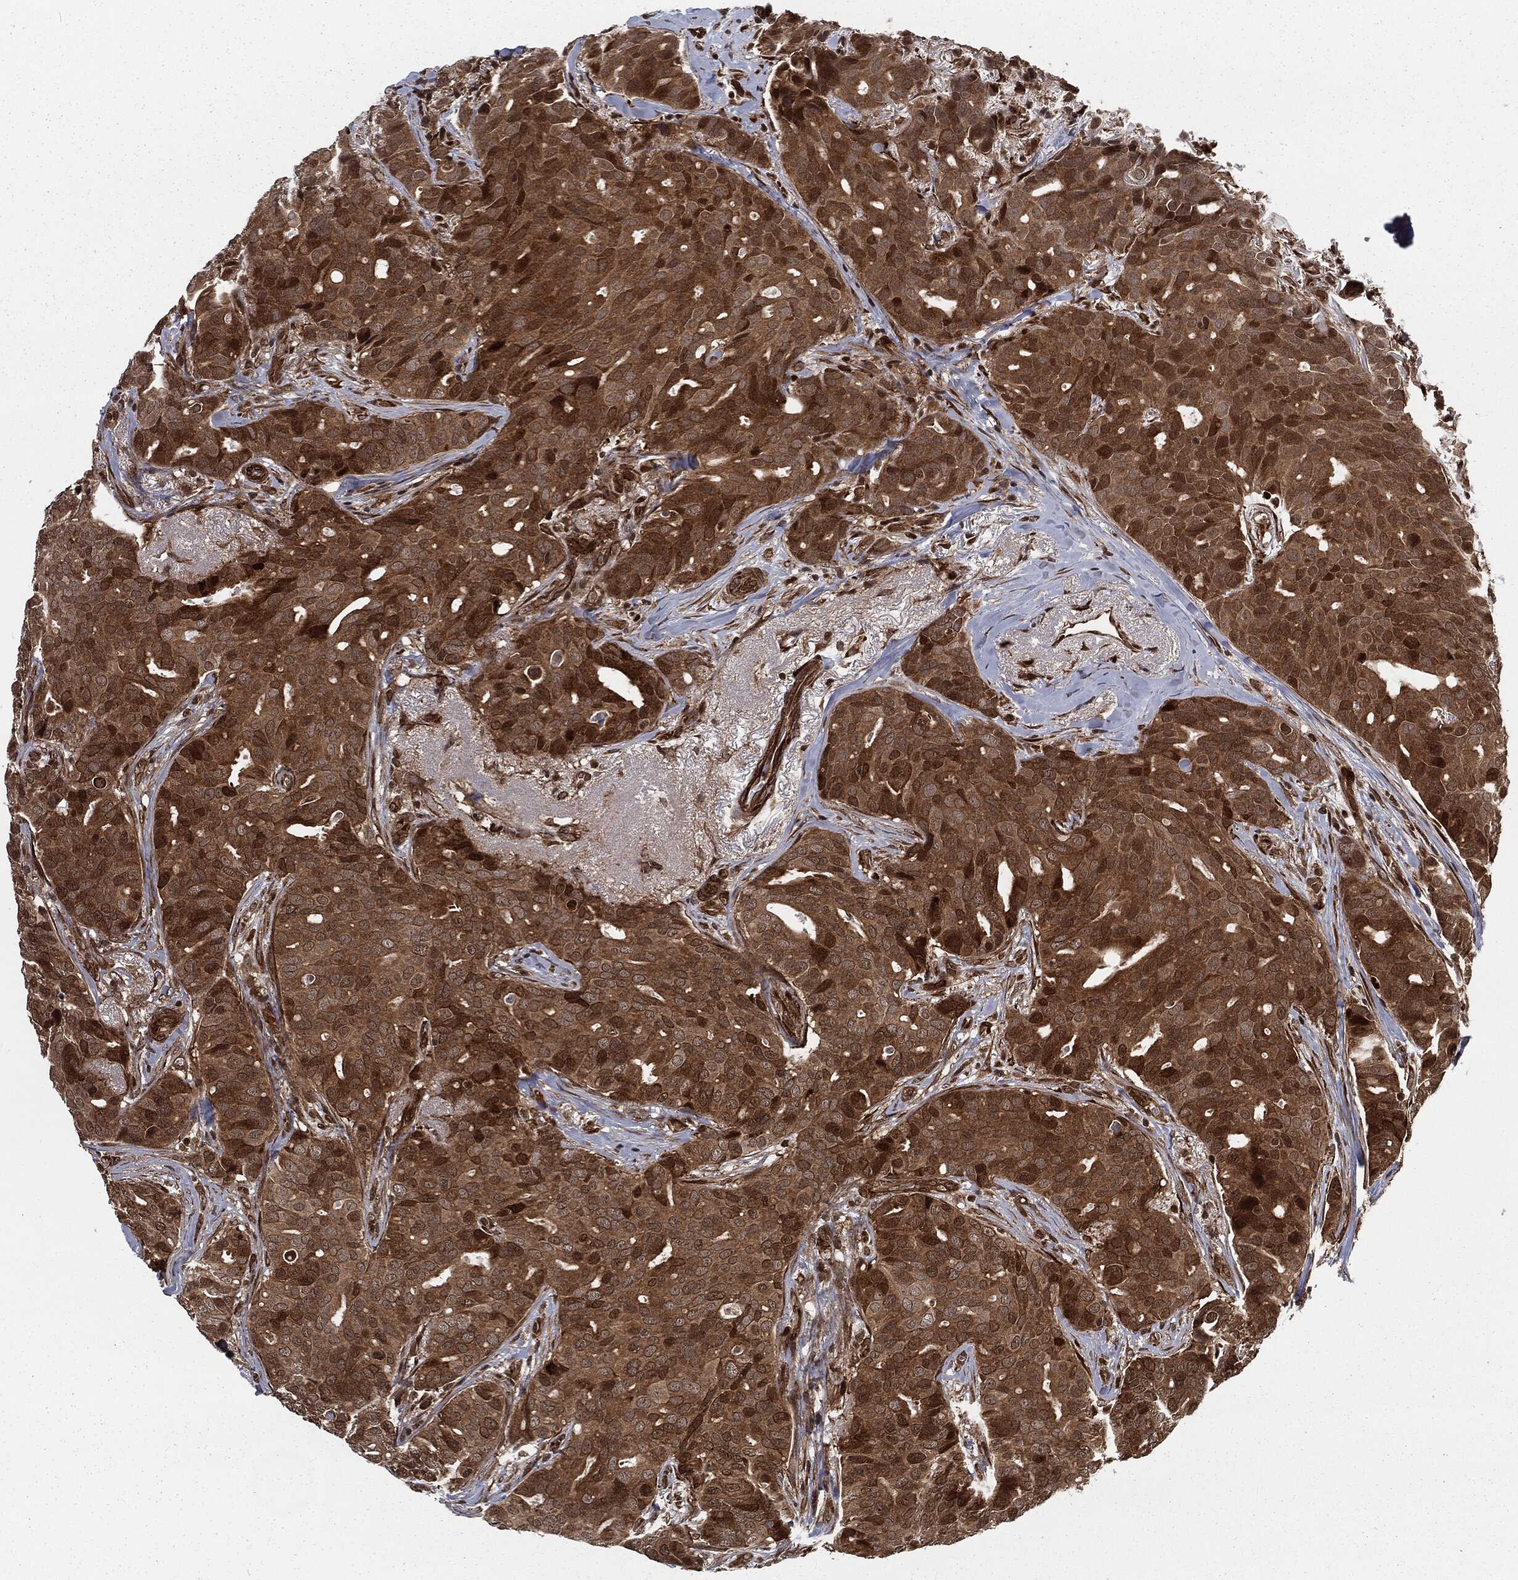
{"staining": {"intensity": "strong", "quantity": "<25%", "location": "cytoplasmic/membranous,nuclear"}, "tissue": "breast cancer", "cell_type": "Tumor cells", "image_type": "cancer", "snomed": [{"axis": "morphology", "description": "Duct carcinoma"}, {"axis": "topography", "description": "Breast"}], "caption": "The immunohistochemical stain highlights strong cytoplasmic/membranous and nuclear positivity in tumor cells of breast cancer tissue.", "gene": "RANBP9", "patient": {"sex": "female", "age": 54}}